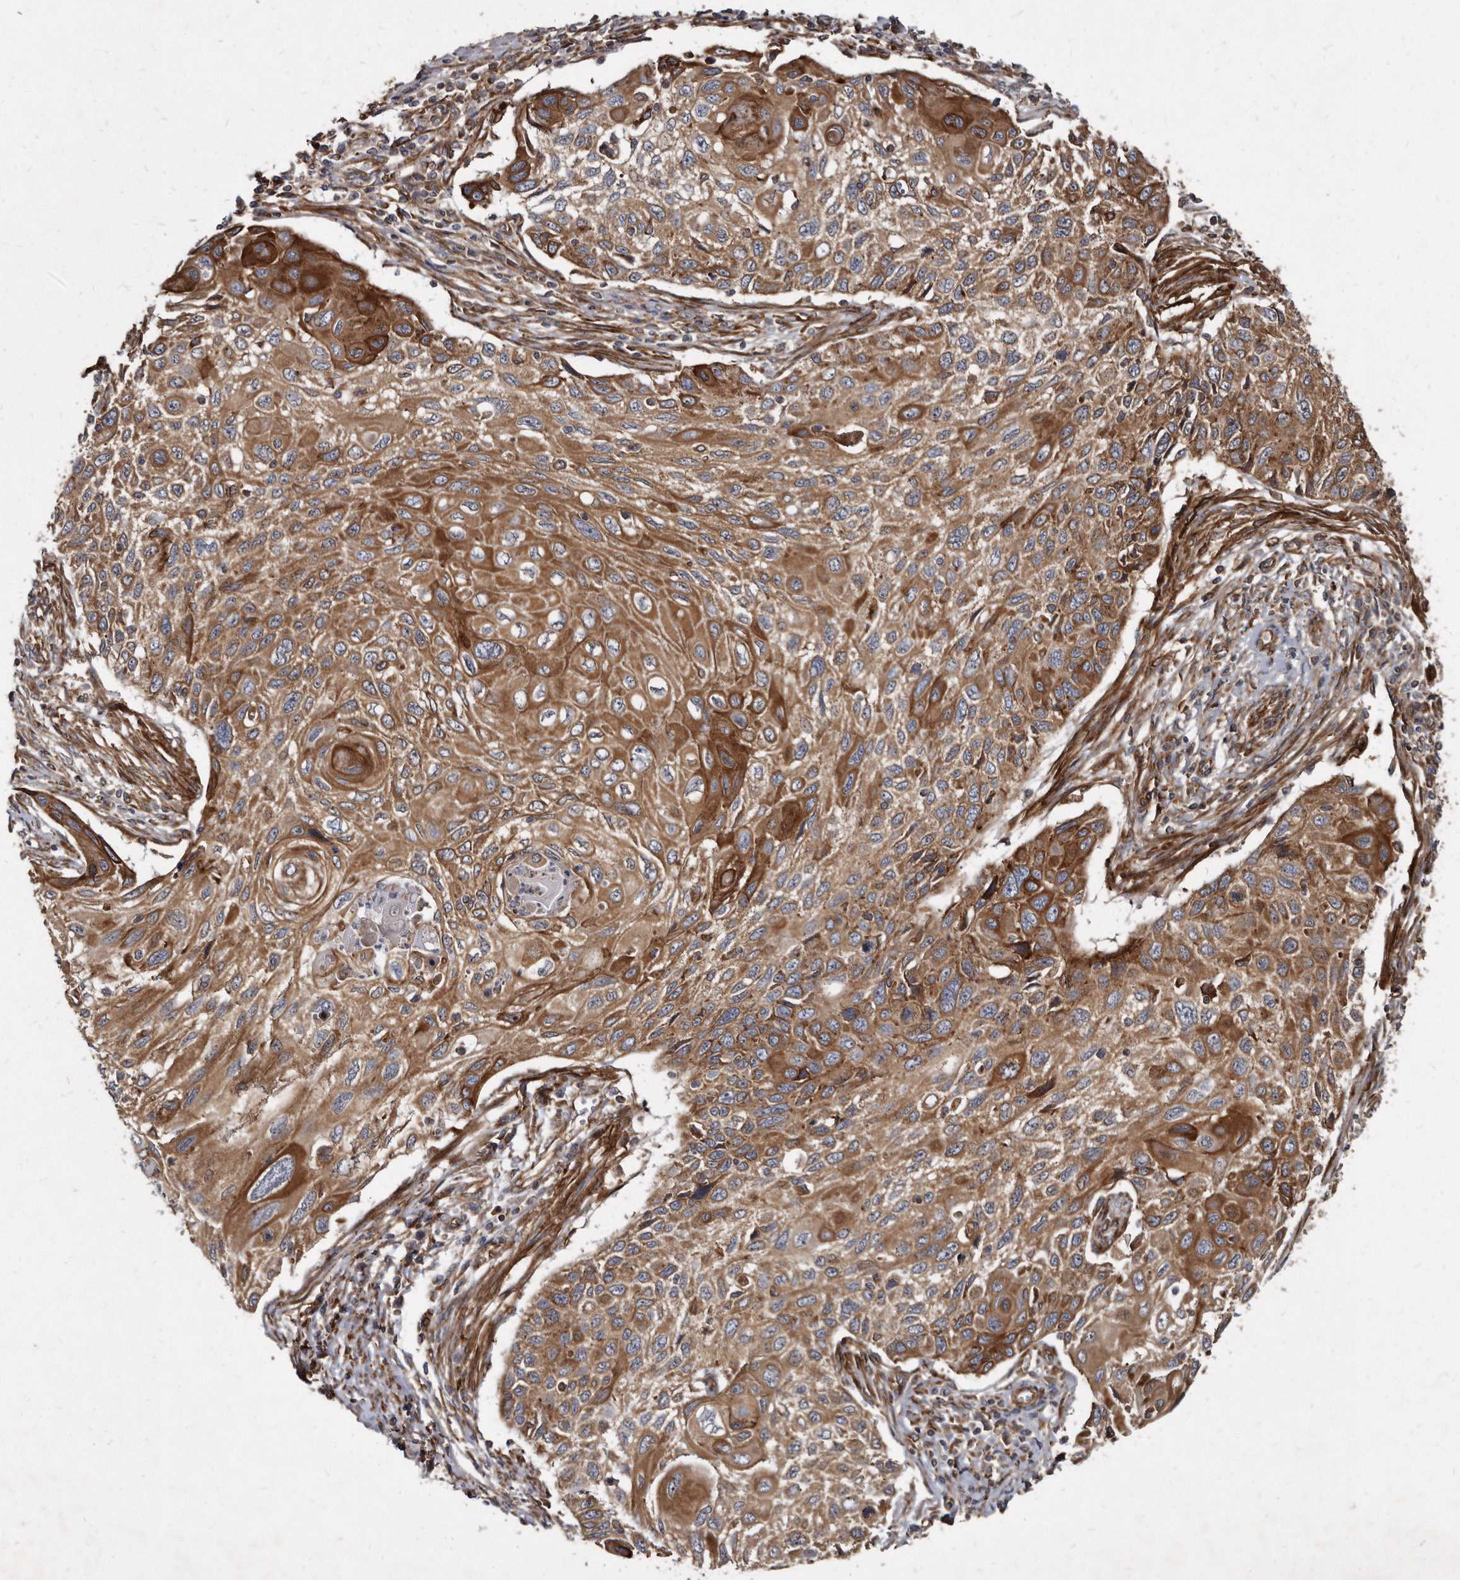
{"staining": {"intensity": "moderate", "quantity": ">75%", "location": "cytoplasmic/membranous"}, "tissue": "cervical cancer", "cell_type": "Tumor cells", "image_type": "cancer", "snomed": [{"axis": "morphology", "description": "Squamous cell carcinoma, NOS"}, {"axis": "topography", "description": "Cervix"}], "caption": "Squamous cell carcinoma (cervical) stained with IHC reveals moderate cytoplasmic/membranous expression in approximately >75% of tumor cells.", "gene": "KCTD20", "patient": {"sex": "female", "age": 70}}